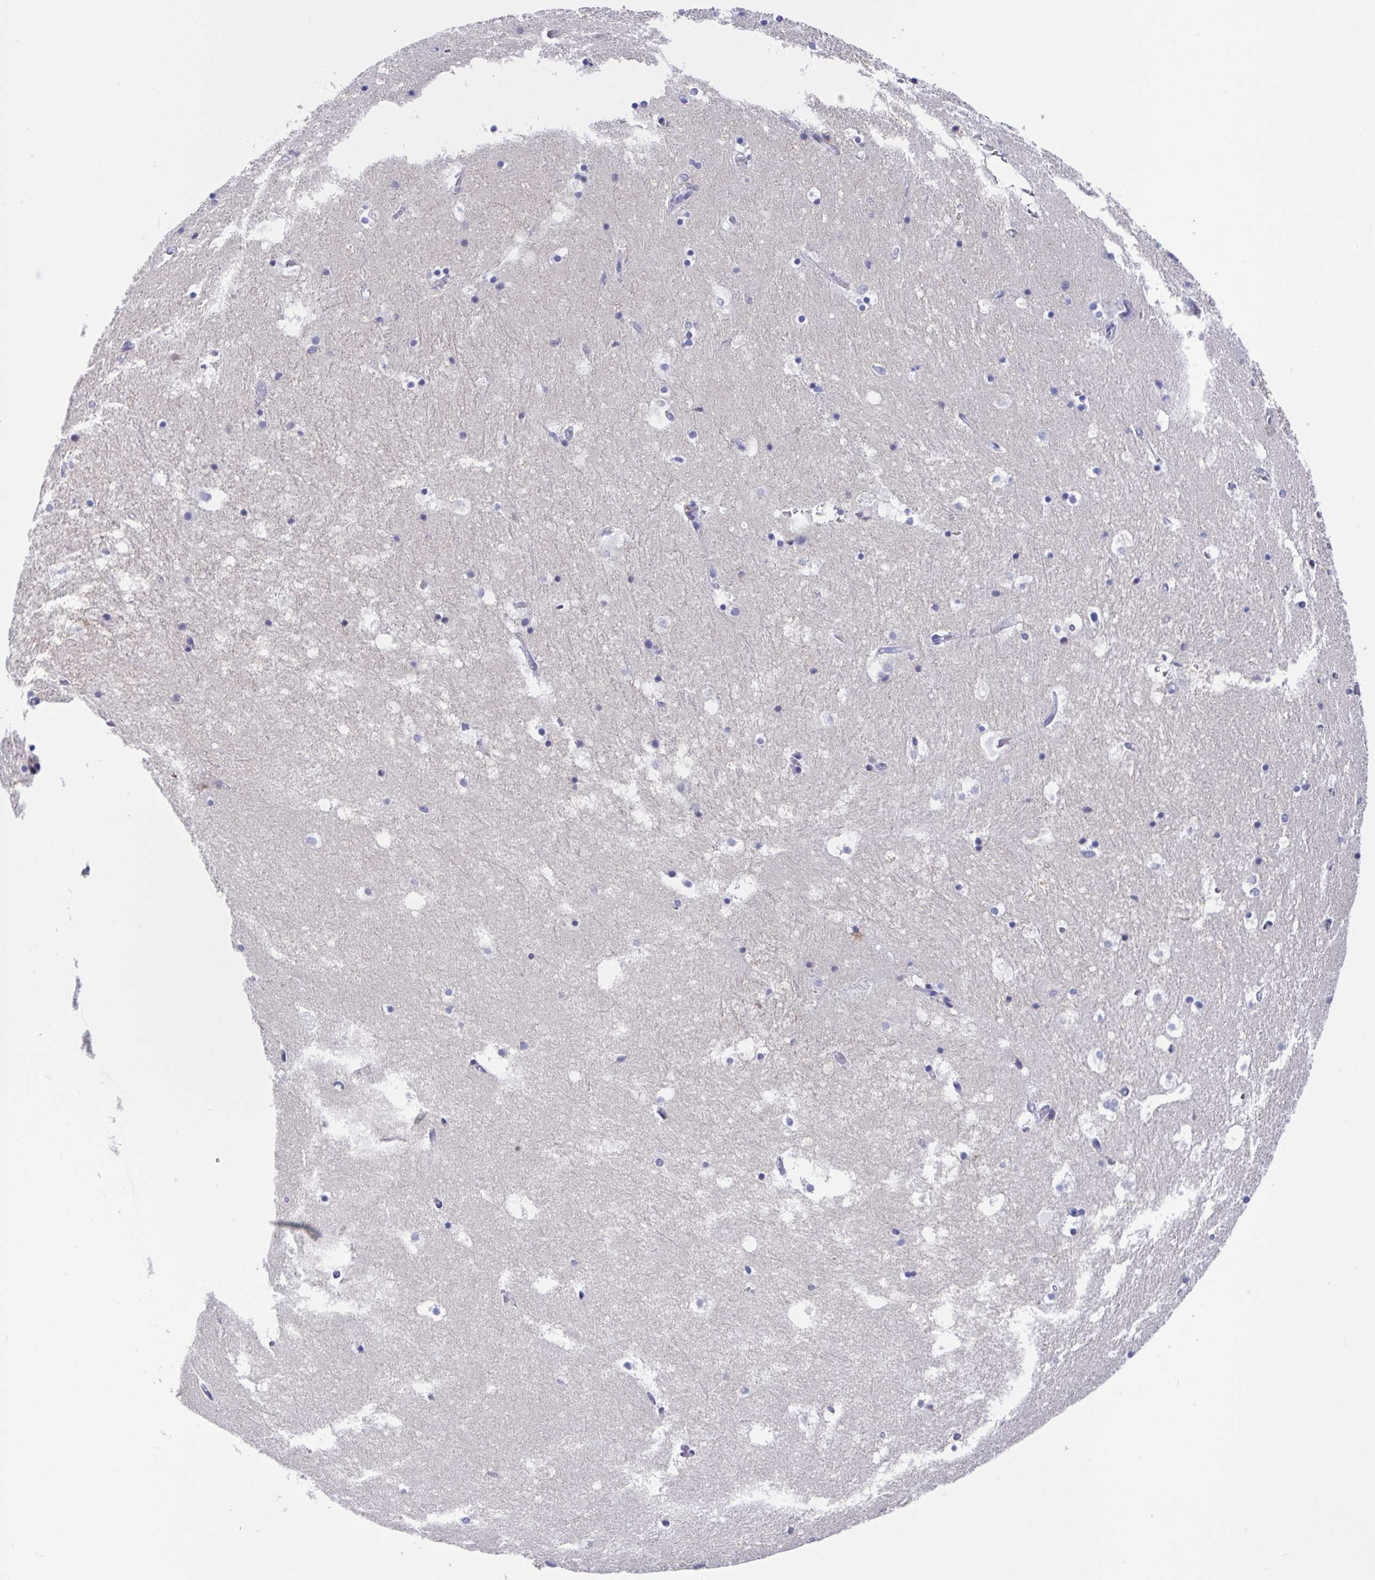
{"staining": {"intensity": "negative", "quantity": "none", "location": "none"}, "tissue": "hippocampus", "cell_type": "Glial cells", "image_type": "normal", "snomed": [{"axis": "morphology", "description": "Normal tissue, NOS"}, {"axis": "topography", "description": "Hippocampus"}], "caption": "High magnification brightfield microscopy of benign hippocampus stained with DAB (brown) and counterstained with hematoxylin (blue): glial cells show no significant staining. (Stains: DAB immunohistochemistry (IHC) with hematoxylin counter stain, Microscopy: brightfield microscopy at high magnification).", "gene": "FCGR3A", "patient": {"sex": "female", "age": 52}}